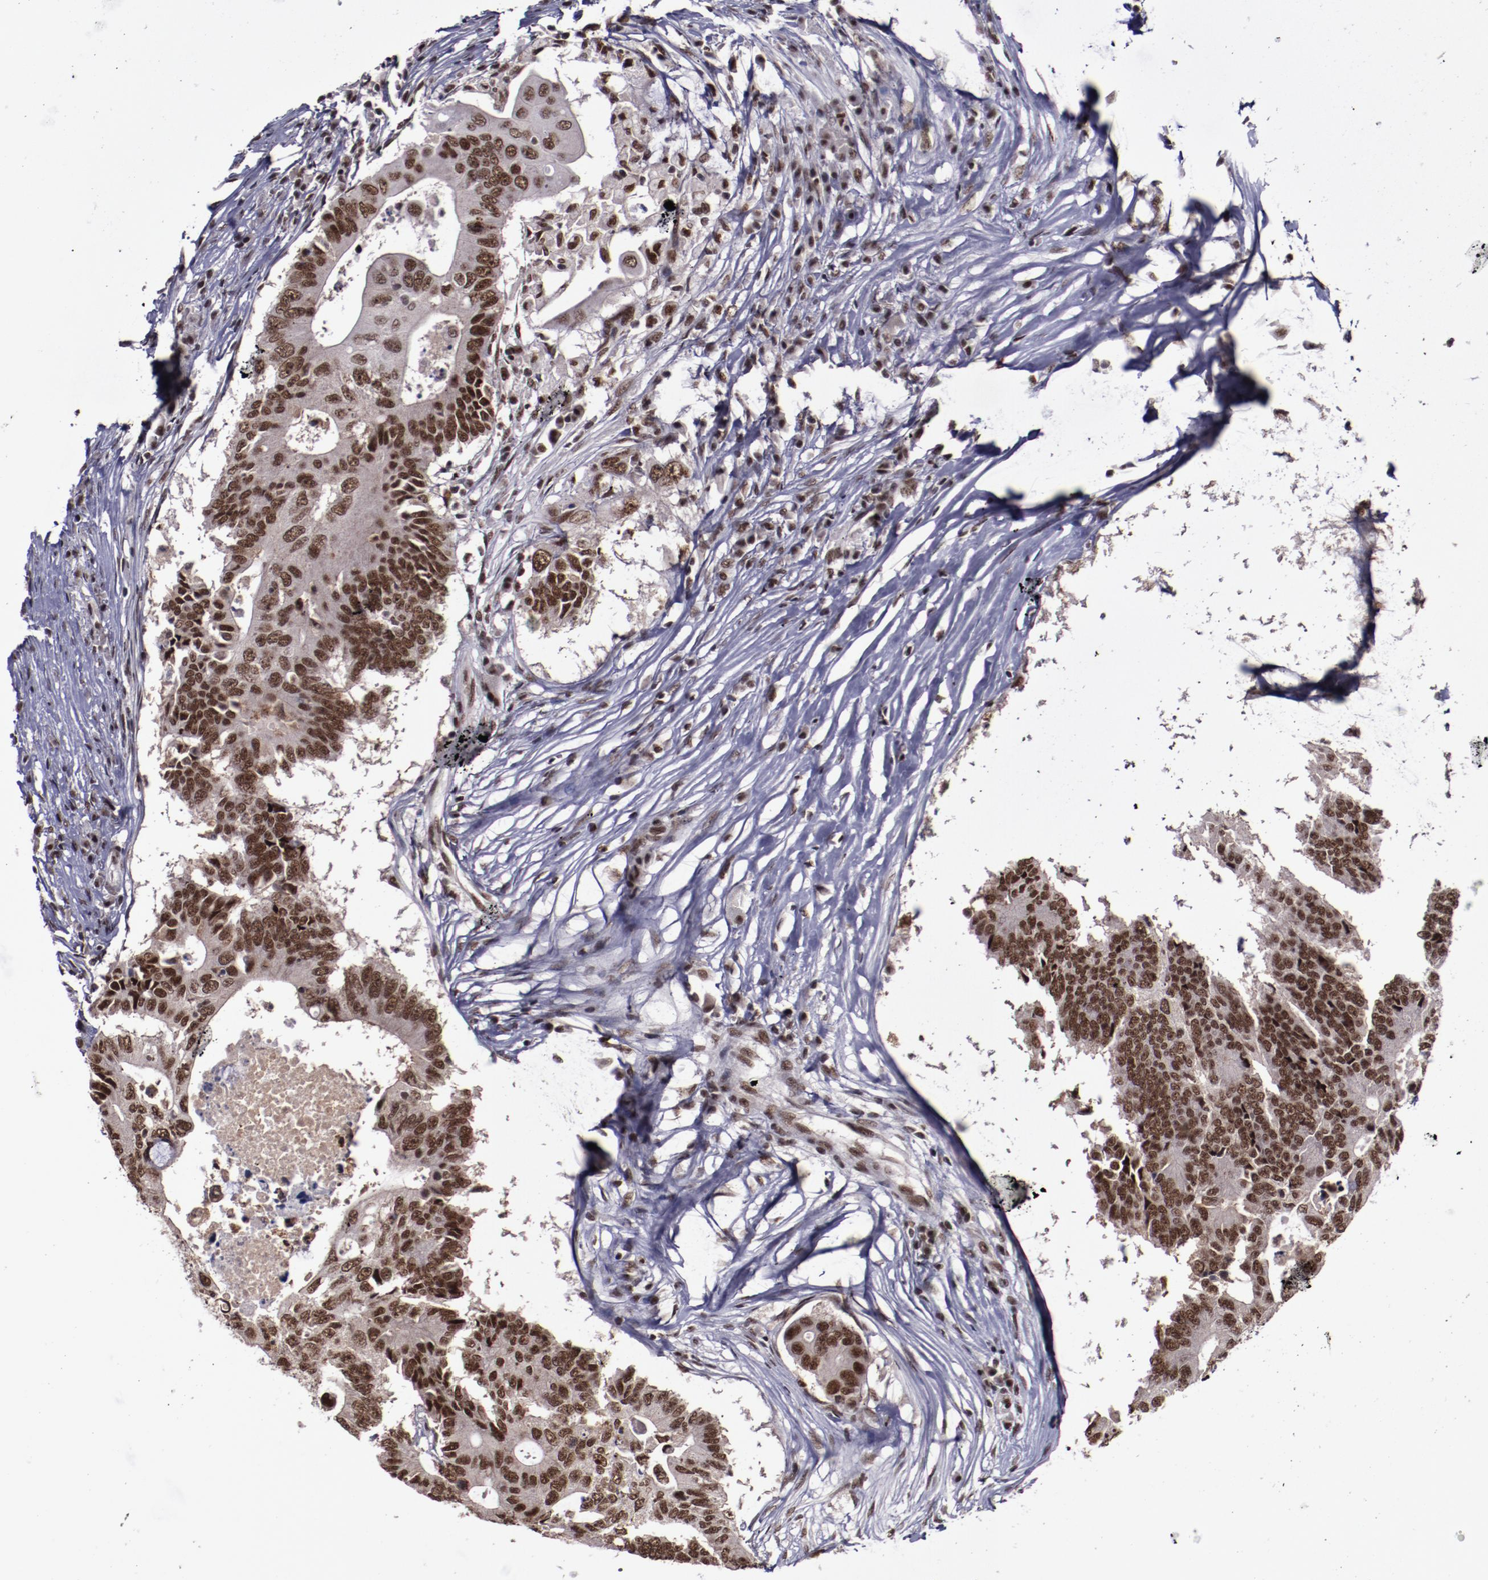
{"staining": {"intensity": "strong", "quantity": ">75%", "location": "nuclear"}, "tissue": "colorectal cancer", "cell_type": "Tumor cells", "image_type": "cancer", "snomed": [{"axis": "morphology", "description": "Adenocarcinoma, NOS"}, {"axis": "topography", "description": "Colon"}], "caption": "The histopathology image exhibits a brown stain indicating the presence of a protein in the nuclear of tumor cells in colorectal cancer (adenocarcinoma). (IHC, brightfield microscopy, high magnification).", "gene": "ERH", "patient": {"sex": "male", "age": 71}}